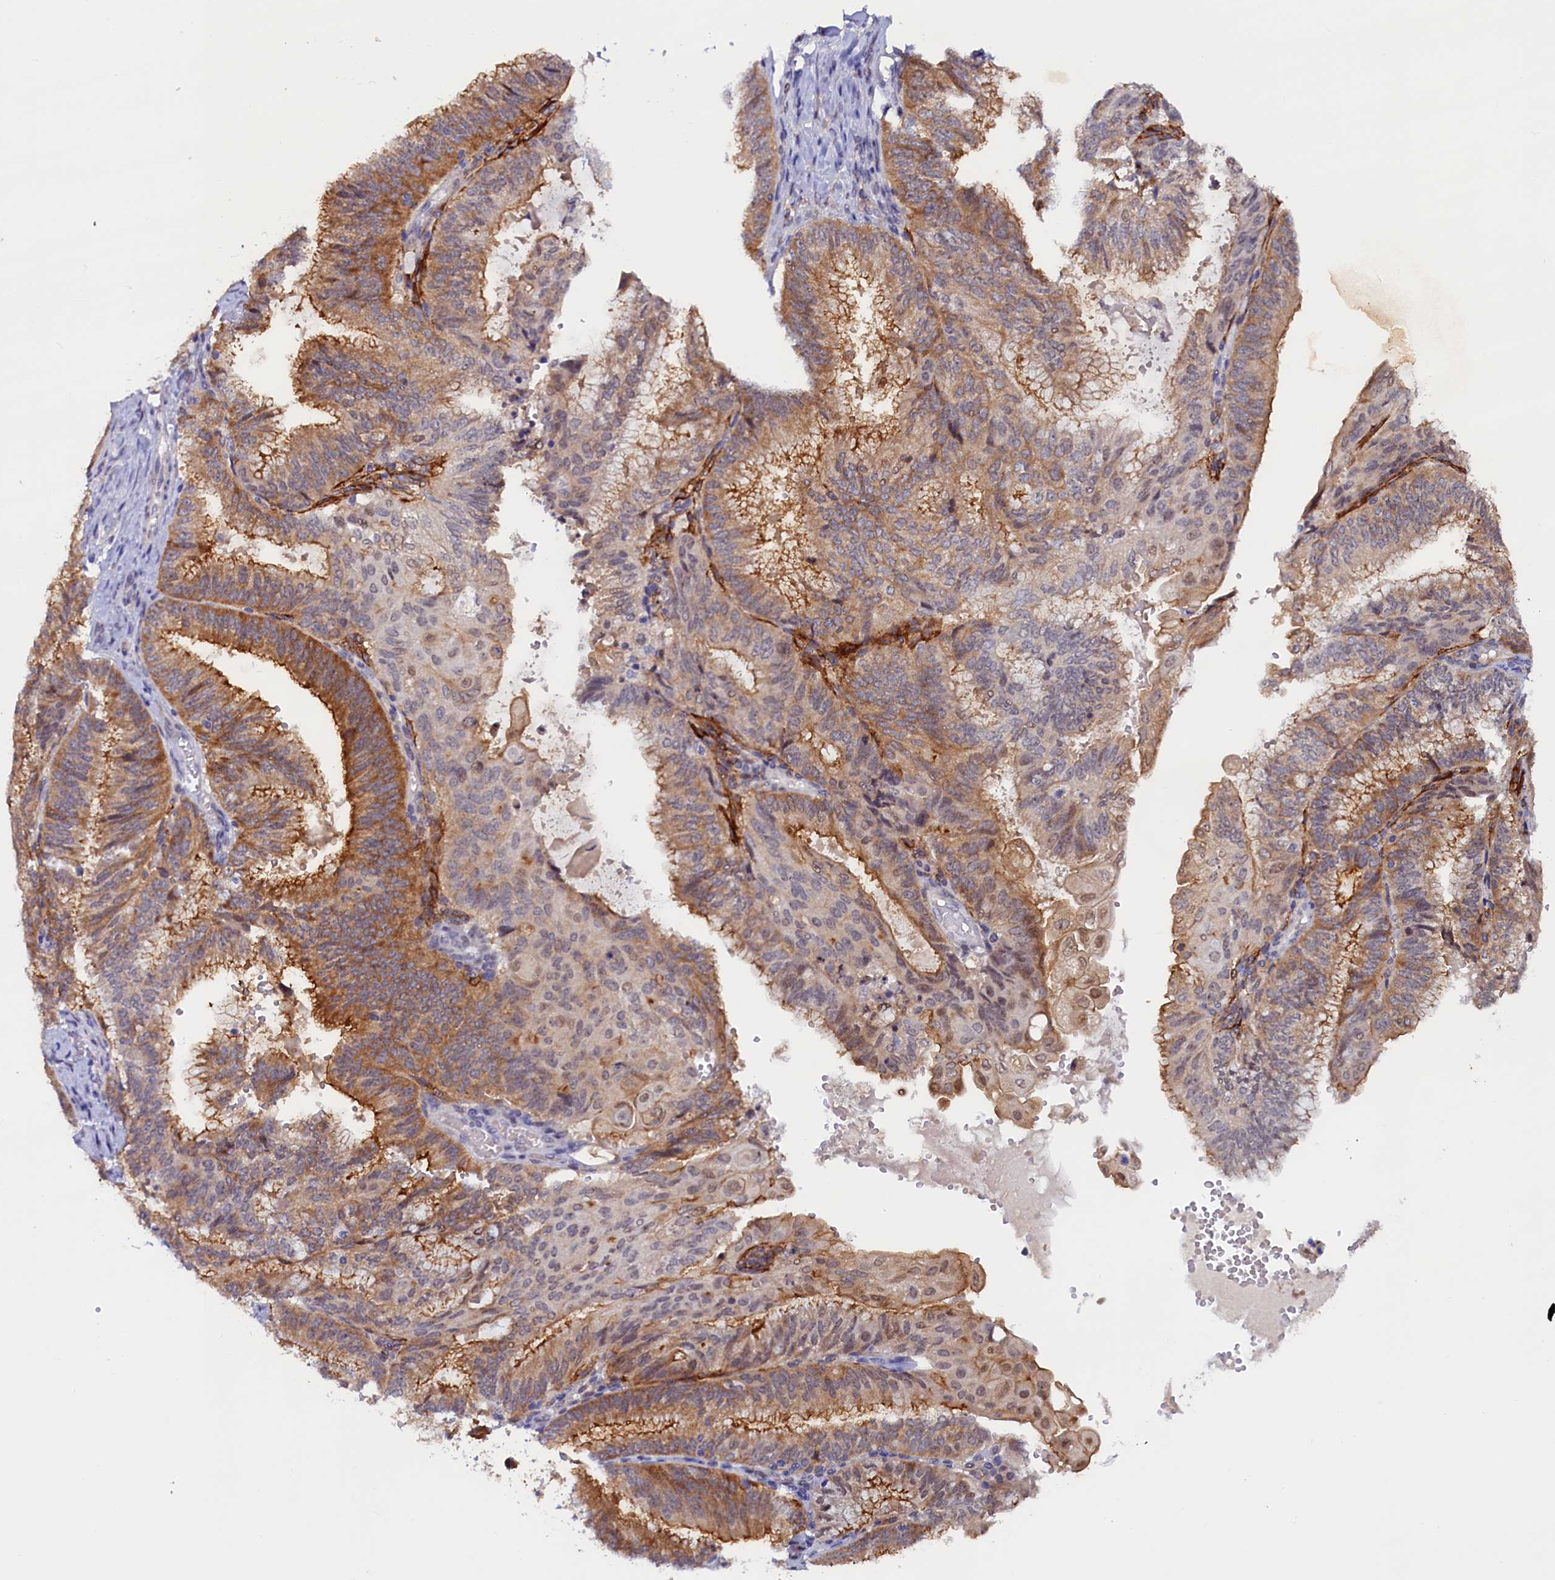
{"staining": {"intensity": "moderate", "quantity": ">75%", "location": "cytoplasmic/membranous"}, "tissue": "endometrial cancer", "cell_type": "Tumor cells", "image_type": "cancer", "snomed": [{"axis": "morphology", "description": "Adenocarcinoma, NOS"}, {"axis": "topography", "description": "Endometrium"}], "caption": "Tumor cells reveal medium levels of moderate cytoplasmic/membranous staining in about >75% of cells in human endometrial adenocarcinoma. Immunohistochemistry stains the protein of interest in brown and the nuclei are stained blue.", "gene": "PACSIN3", "patient": {"sex": "female", "age": 49}}